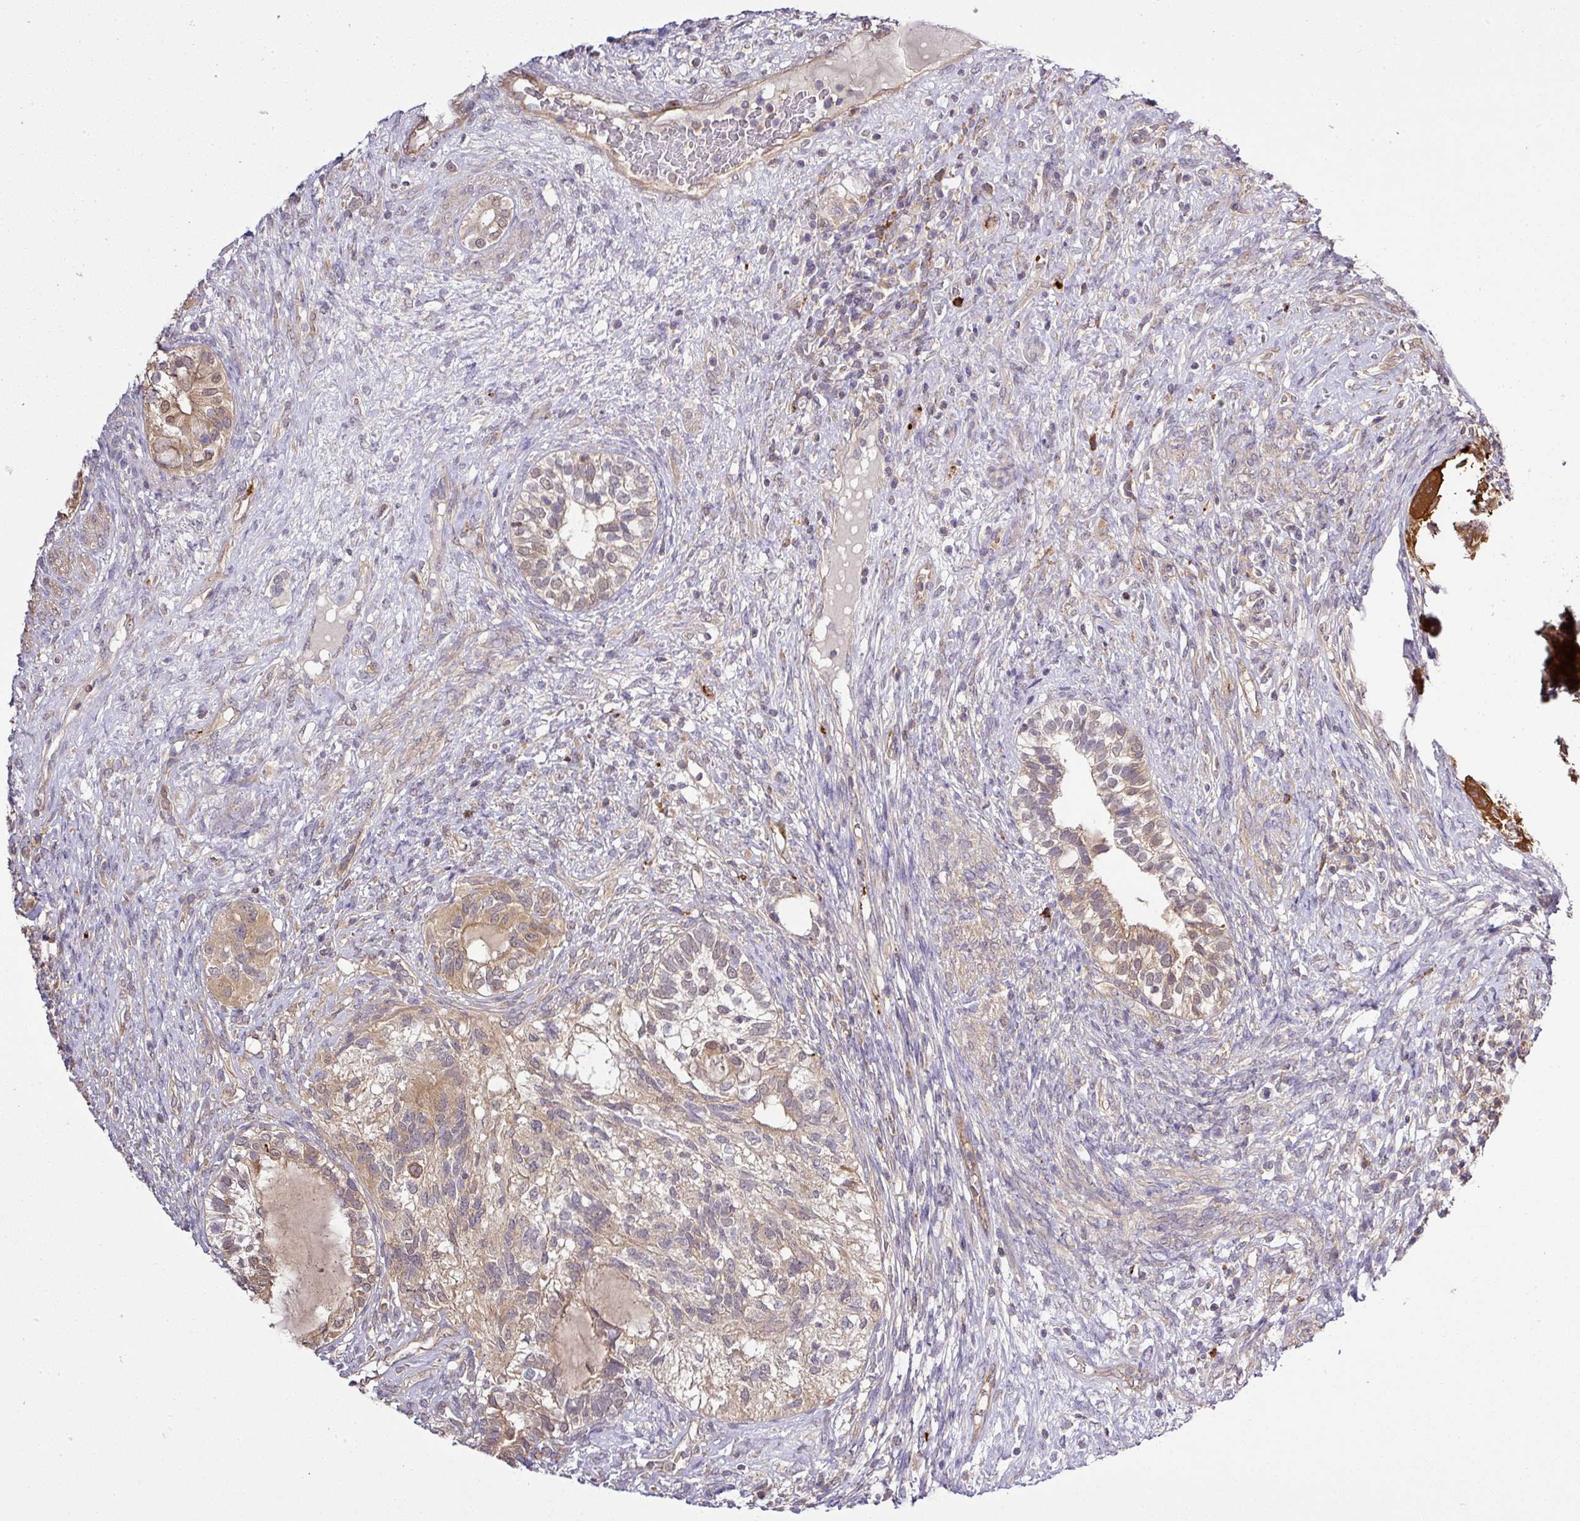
{"staining": {"intensity": "weak", "quantity": "25%-75%", "location": "cytoplasmic/membranous"}, "tissue": "testis cancer", "cell_type": "Tumor cells", "image_type": "cancer", "snomed": [{"axis": "morphology", "description": "Seminoma, NOS"}, {"axis": "morphology", "description": "Carcinoma, Embryonal, NOS"}, {"axis": "topography", "description": "Testis"}], "caption": "High-power microscopy captured an IHC histopathology image of testis embryonal carcinoma, revealing weak cytoplasmic/membranous expression in about 25%-75% of tumor cells. (DAB IHC with brightfield microscopy, high magnification).", "gene": "TMEM107", "patient": {"sex": "male", "age": 41}}